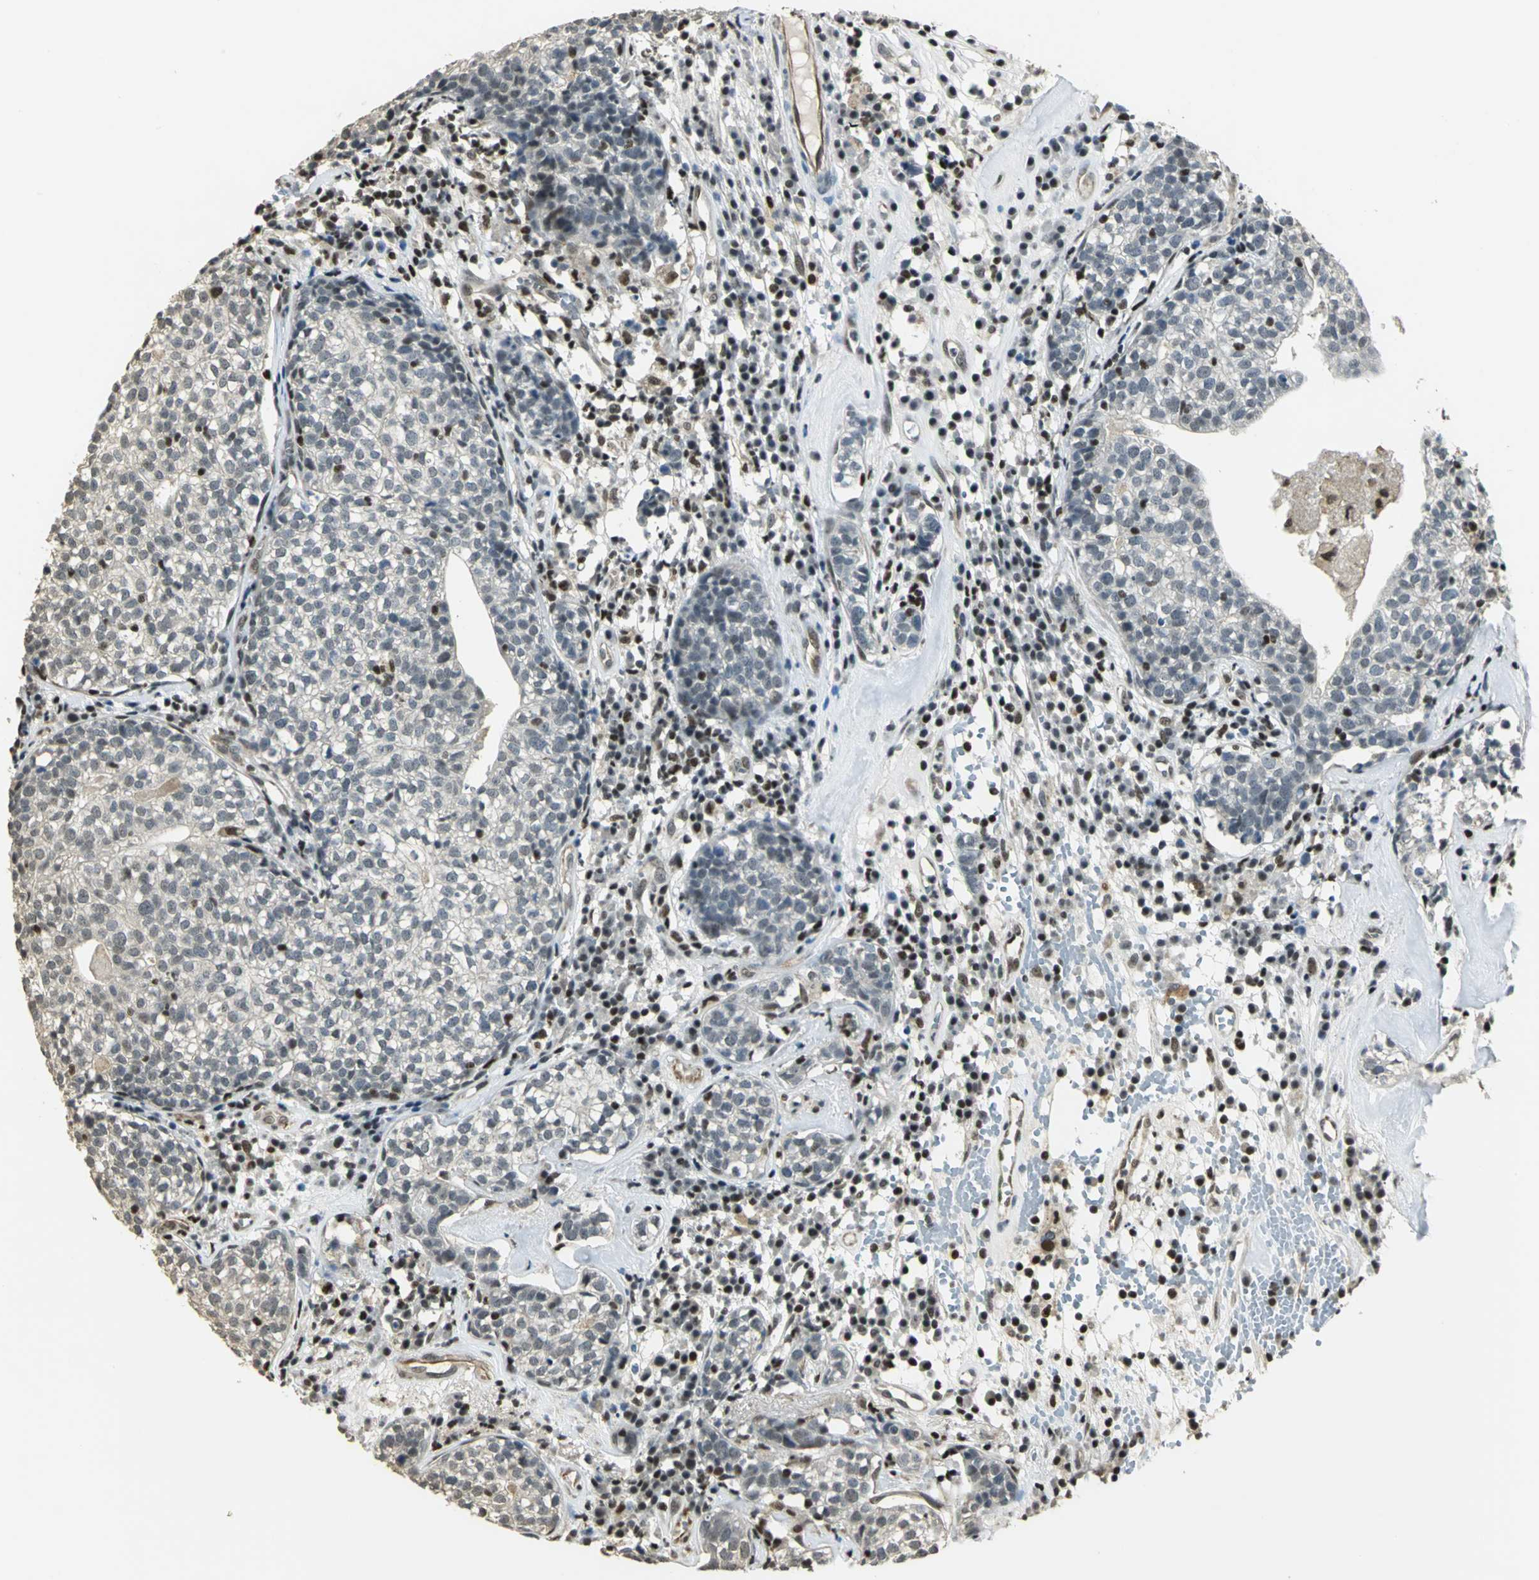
{"staining": {"intensity": "negative", "quantity": "none", "location": "none"}, "tissue": "head and neck cancer", "cell_type": "Tumor cells", "image_type": "cancer", "snomed": [{"axis": "morphology", "description": "Adenocarcinoma, NOS"}, {"axis": "topography", "description": "Salivary gland"}, {"axis": "topography", "description": "Head-Neck"}], "caption": "Head and neck cancer (adenocarcinoma) stained for a protein using immunohistochemistry displays no positivity tumor cells.", "gene": "ELF1", "patient": {"sex": "female", "age": 65}}